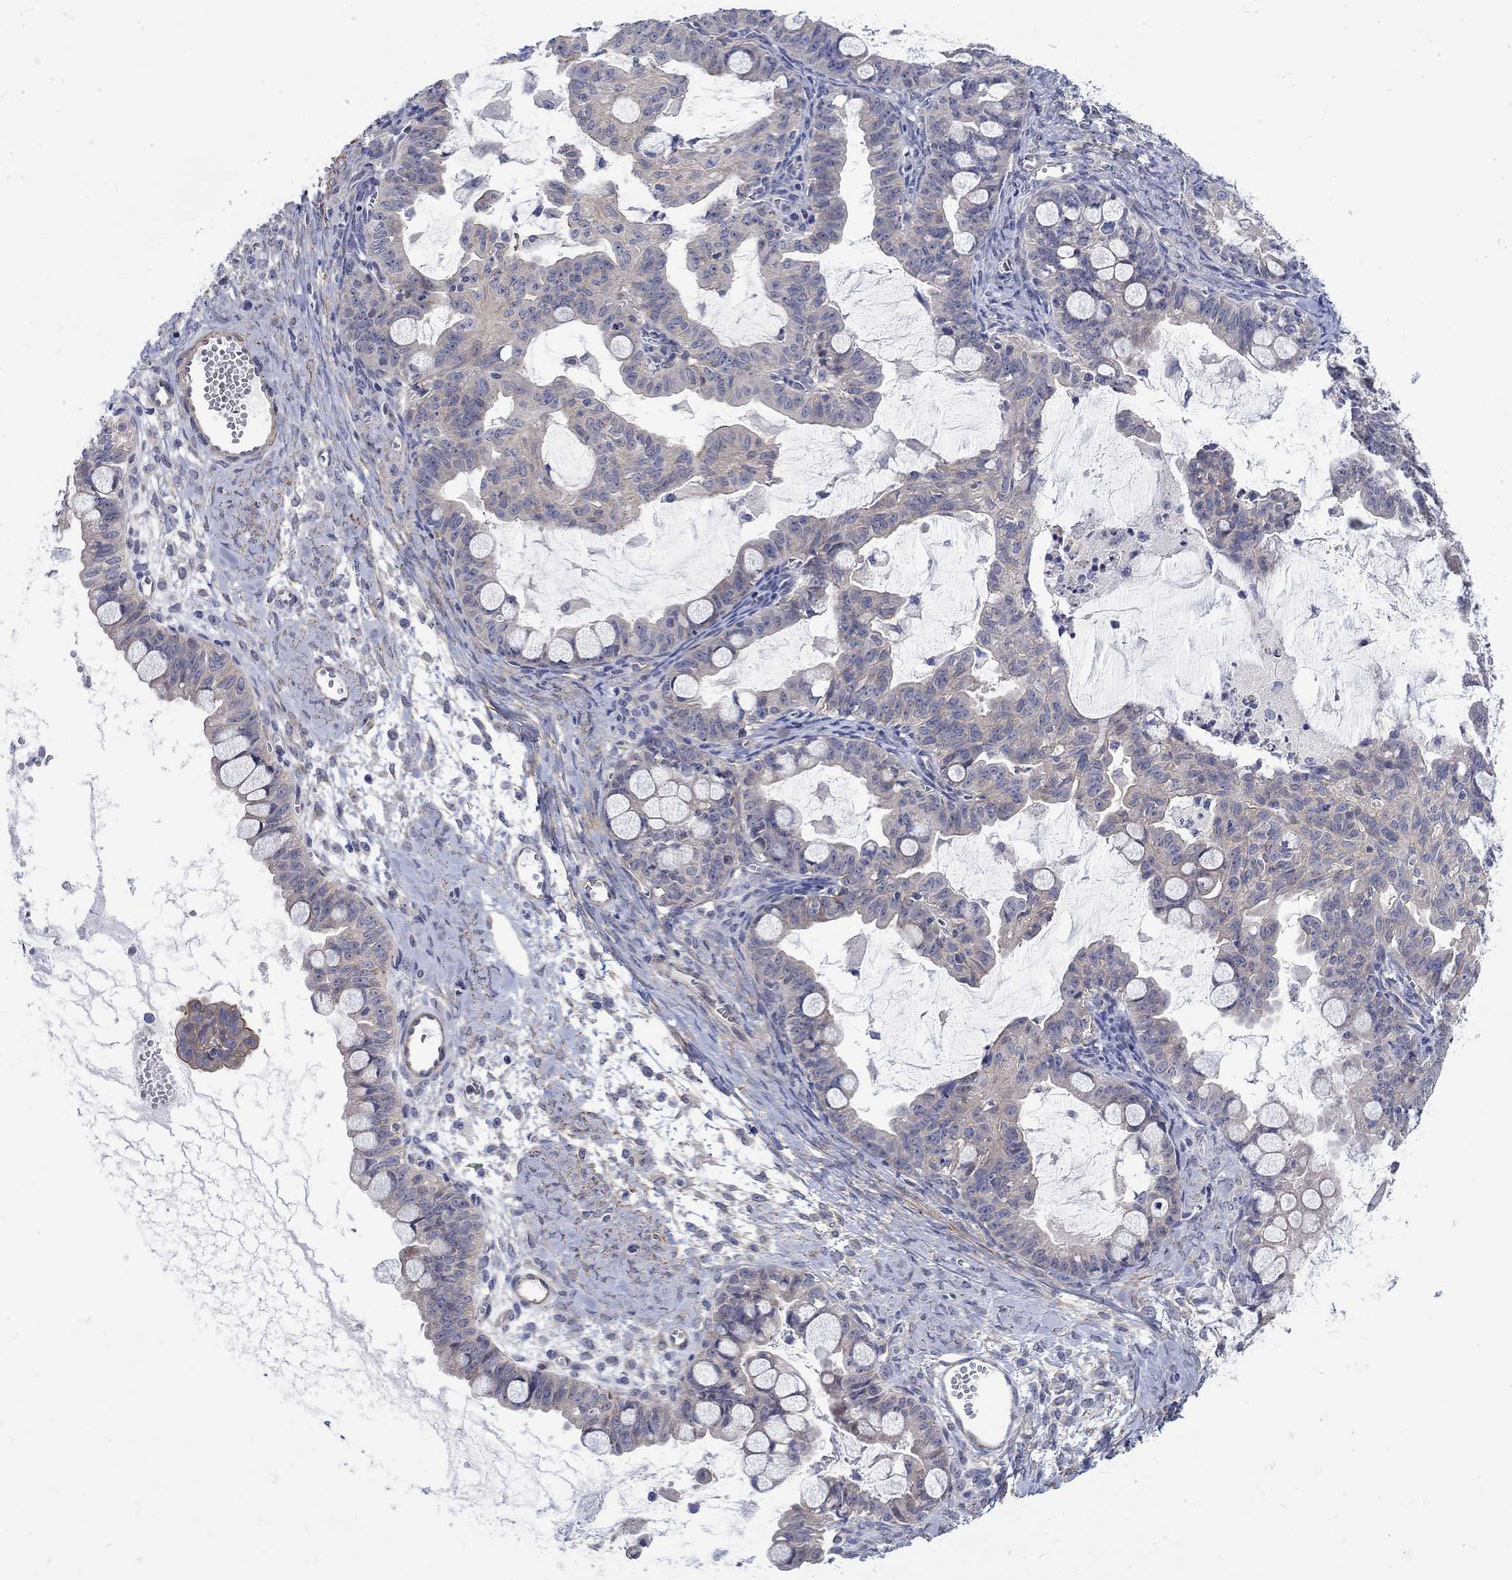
{"staining": {"intensity": "weak", "quantity": "<25%", "location": "cytoplasmic/membranous"}, "tissue": "ovarian cancer", "cell_type": "Tumor cells", "image_type": "cancer", "snomed": [{"axis": "morphology", "description": "Cystadenocarcinoma, mucinous, NOS"}, {"axis": "topography", "description": "Ovary"}], "caption": "This is an immunohistochemistry (IHC) micrograph of human ovarian cancer (mucinous cystadenocarcinoma). There is no positivity in tumor cells.", "gene": "SCN7A", "patient": {"sex": "female", "age": 63}}